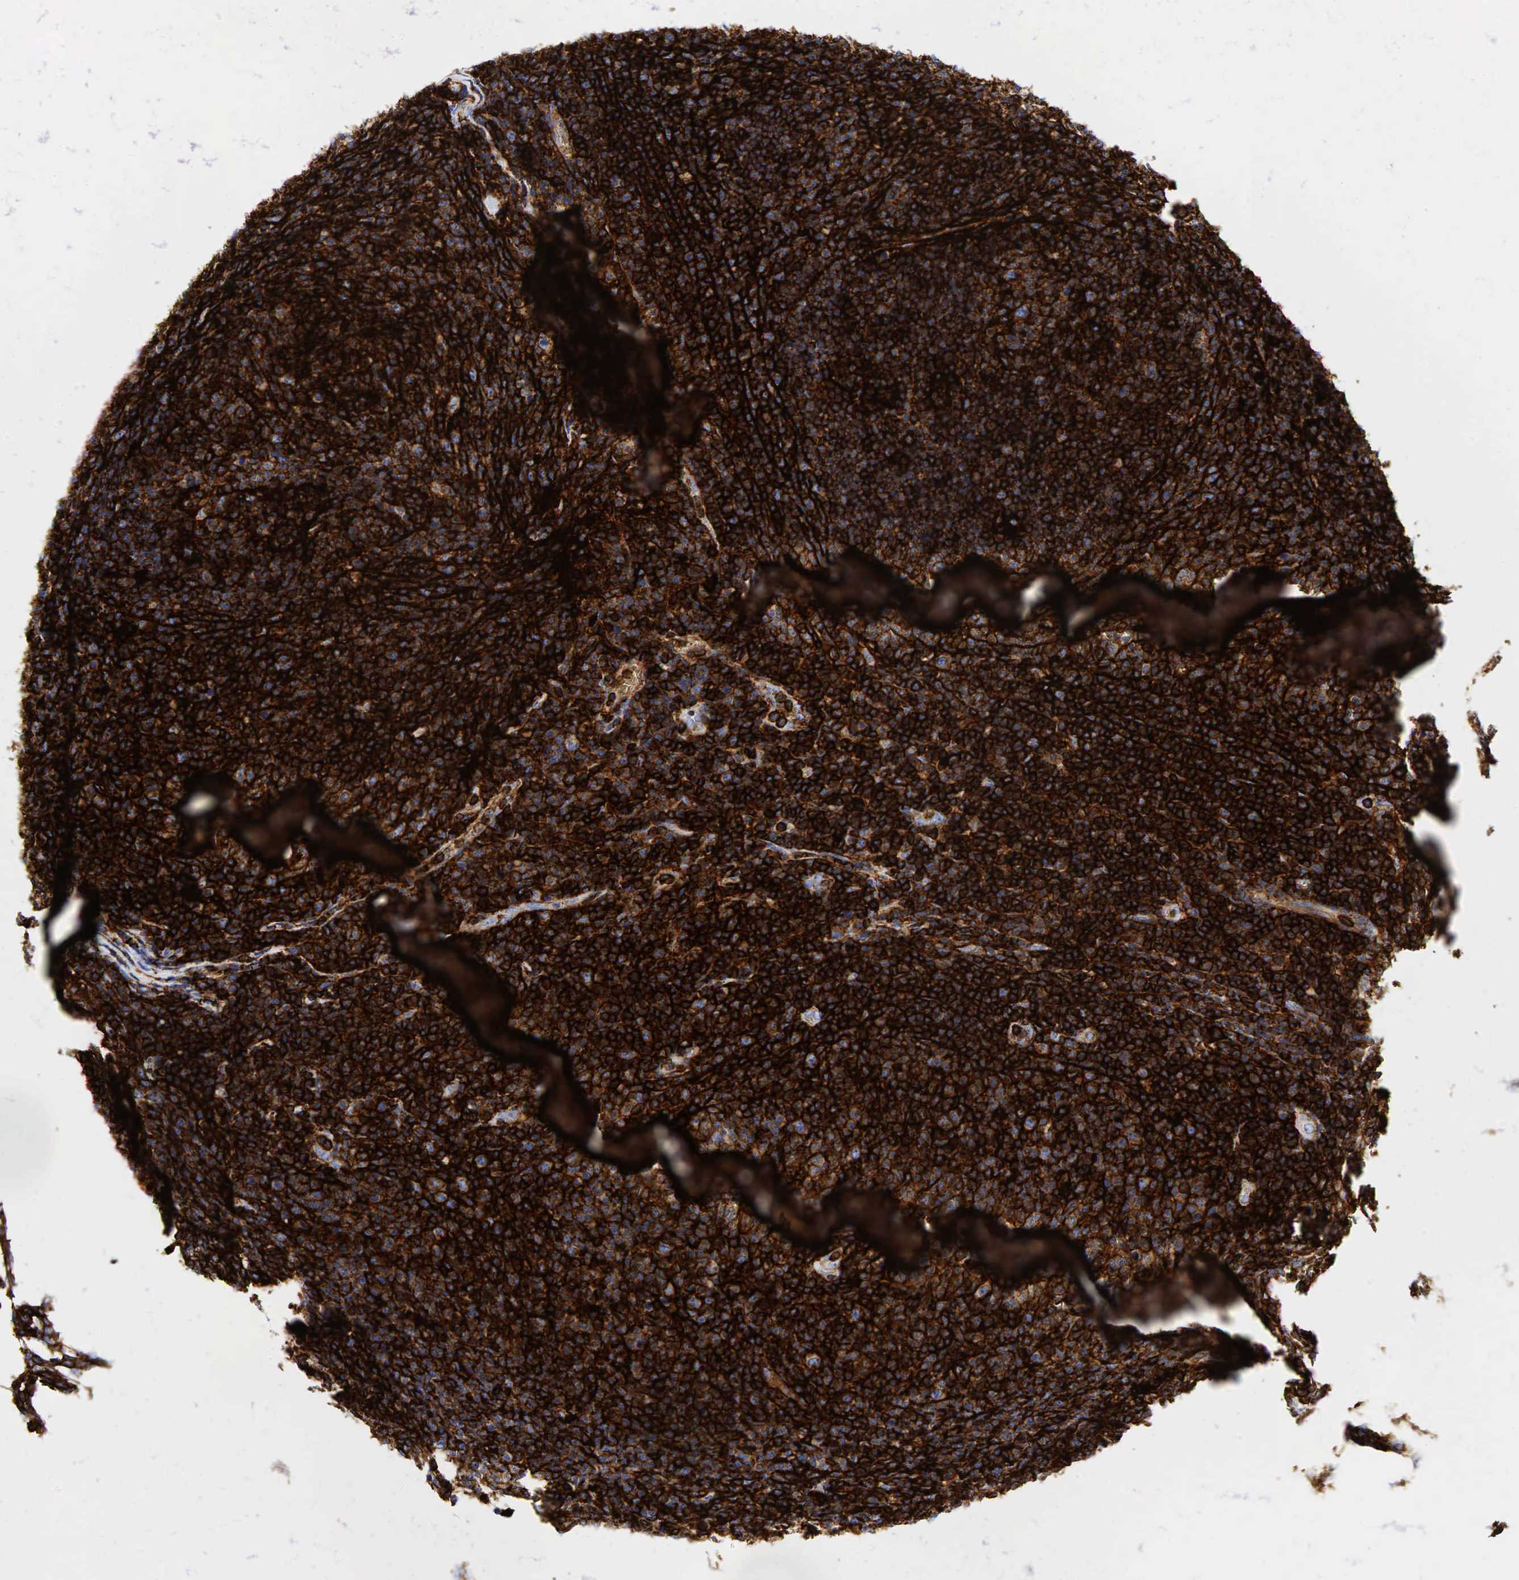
{"staining": {"intensity": "strong", "quantity": ">75%", "location": "cytoplasmic/membranous"}, "tissue": "lymphoma", "cell_type": "Tumor cells", "image_type": "cancer", "snomed": [{"axis": "morphology", "description": "Malignant lymphoma, non-Hodgkin's type, Low grade"}, {"axis": "topography", "description": "Lymph node"}], "caption": "Human lymphoma stained with a brown dye exhibits strong cytoplasmic/membranous positive positivity in approximately >75% of tumor cells.", "gene": "CD44", "patient": {"sex": "male", "age": 74}}